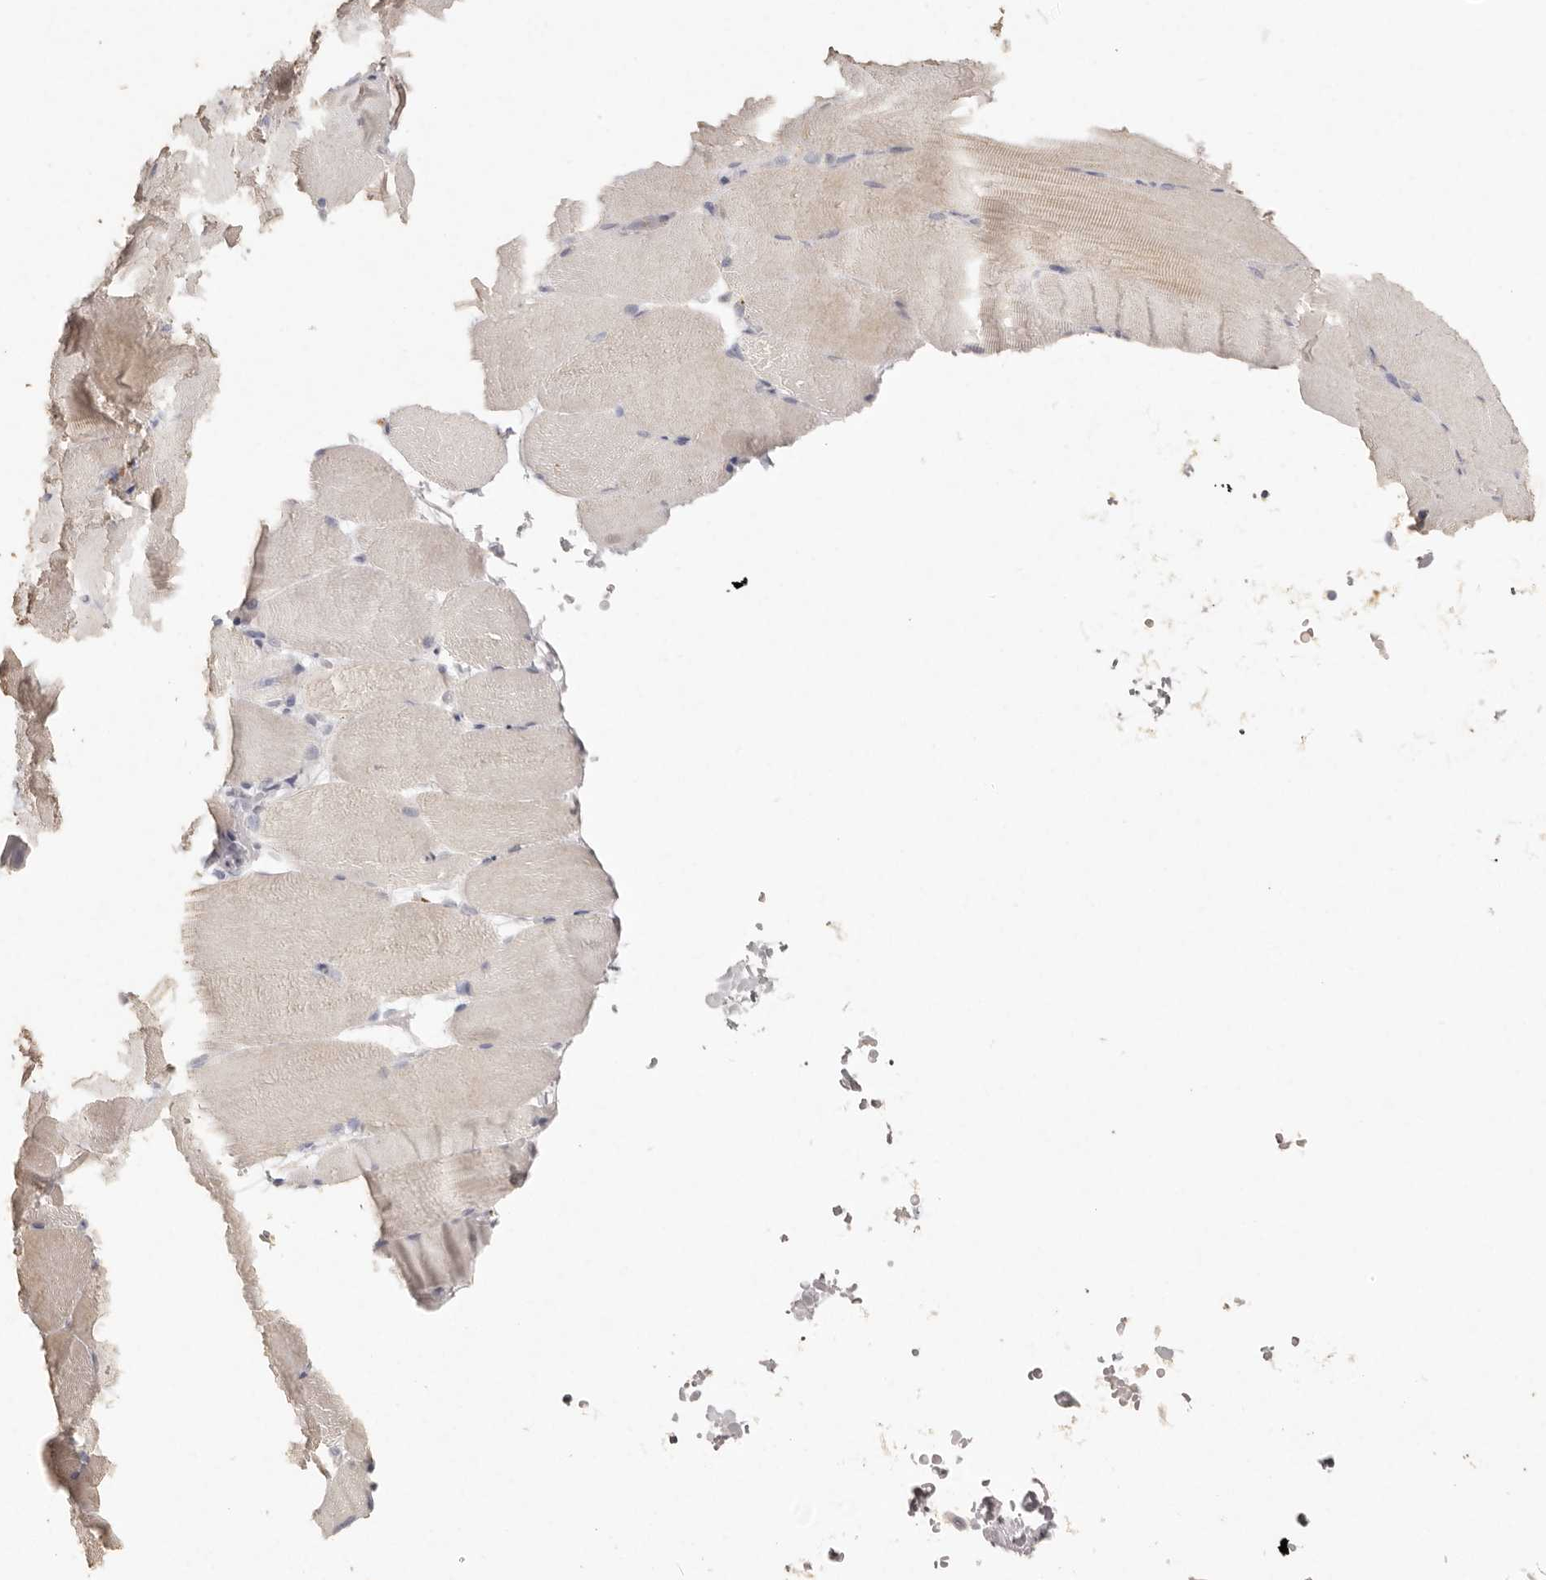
{"staining": {"intensity": "weak", "quantity": "<25%", "location": "cytoplasmic/membranous"}, "tissue": "skeletal muscle", "cell_type": "Myocytes", "image_type": "normal", "snomed": [{"axis": "morphology", "description": "Normal tissue, NOS"}, {"axis": "topography", "description": "Skeletal muscle"}, {"axis": "topography", "description": "Parathyroid gland"}], "caption": "Immunohistochemistry (IHC) photomicrograph of benign skeletal muscle stained for a protein (brown), which shows no positivity in myocytes.", "gene": "FAM185A", "patient": {"sex": "female", "age": 37}}